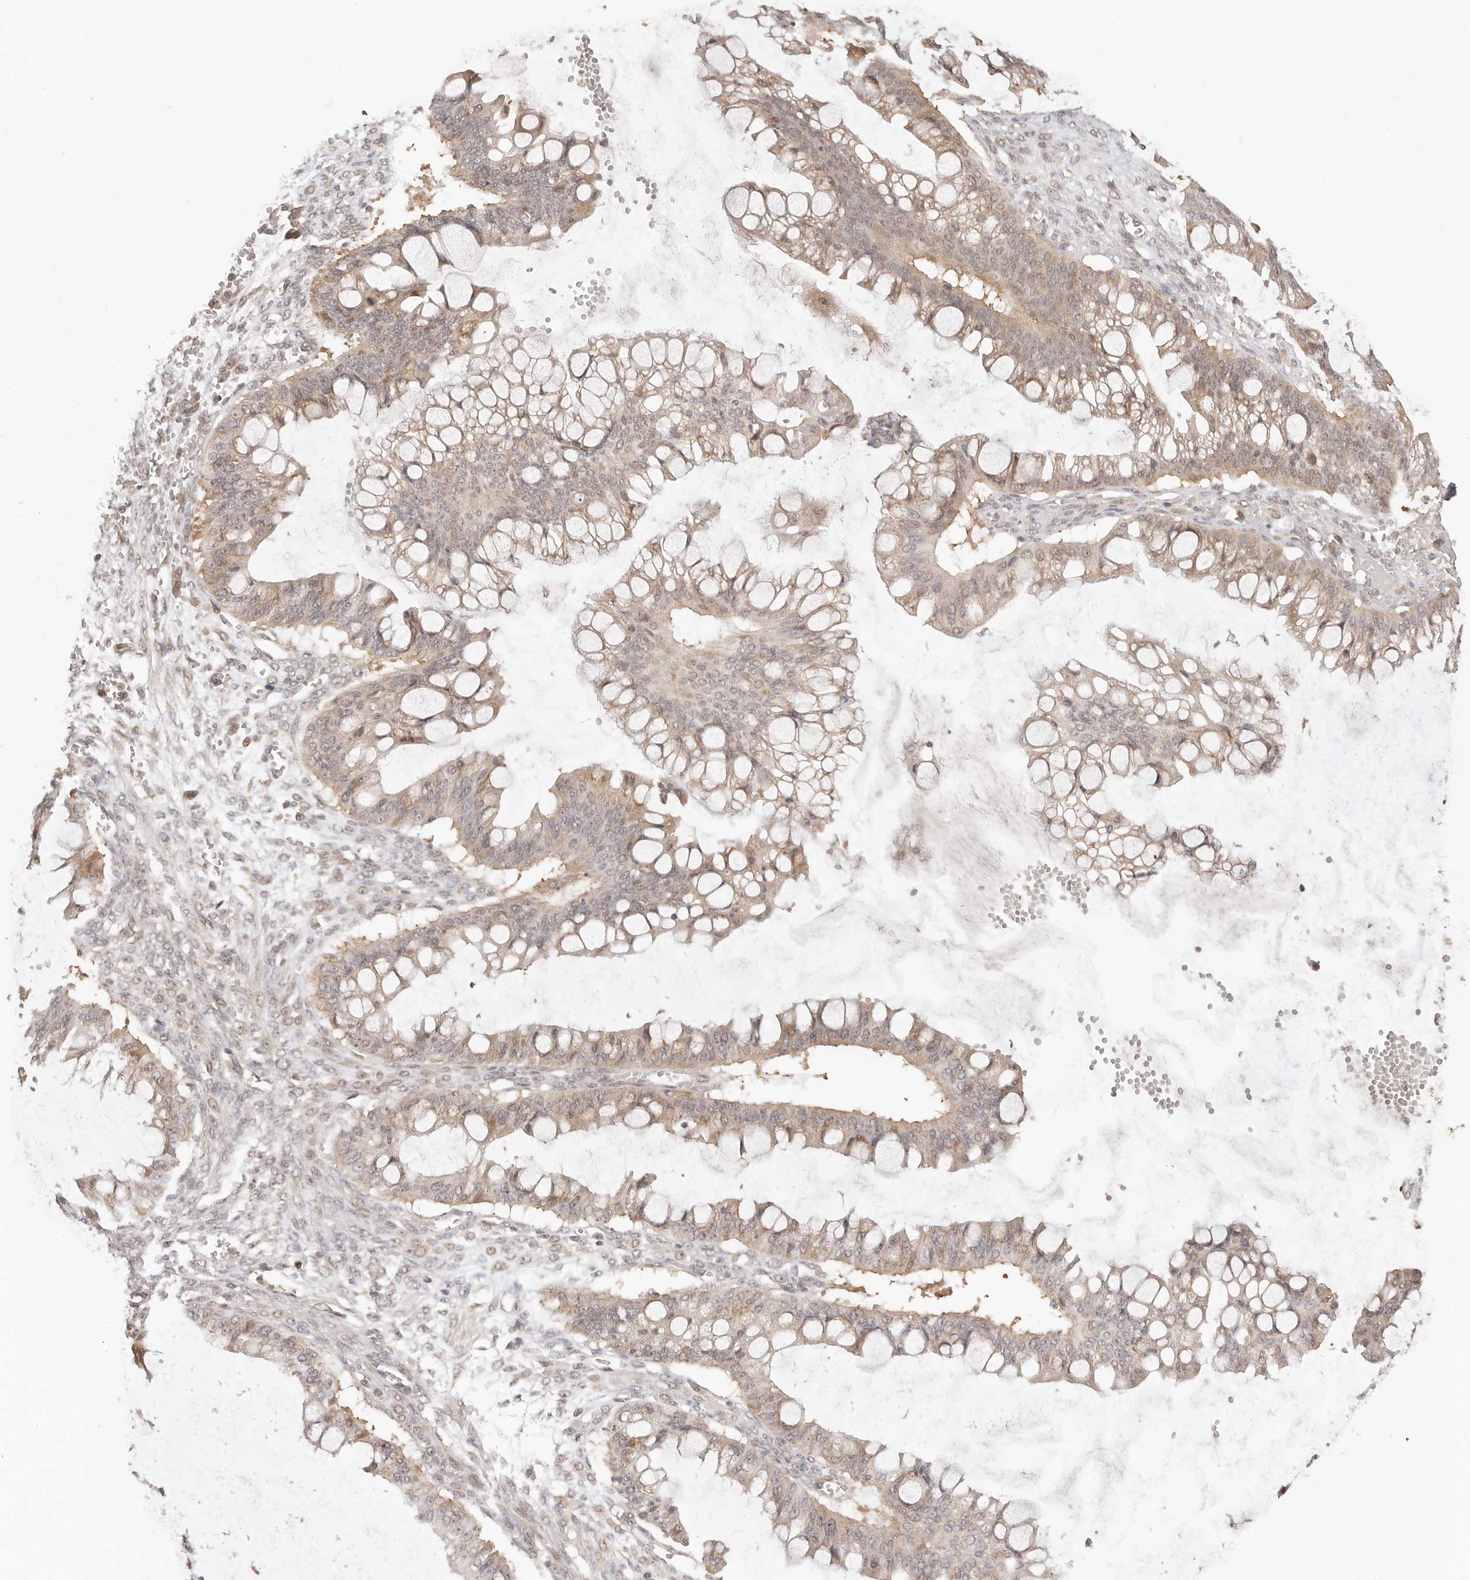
{"staining": {"intensity": "weak", "quantity": ">75%", "location": "cytoplasmic/membranous"}, "tissue": "ovarian cancer", "cell_type": "Tumor cells", "image_type": "cancer", "snomed": [{"axis": "morphology", "description": "Cystadenocarcinoma, mucinous, NOS"}, {"axis": "topography", "description": "Ovary"}], "caption": "Ovarian mucinous cystadenocarcinoma stained with a protein marker displays weak staining in tumor cells.", "gene": "PSMA5", "patient": {"sex": "female", "age": 73}}